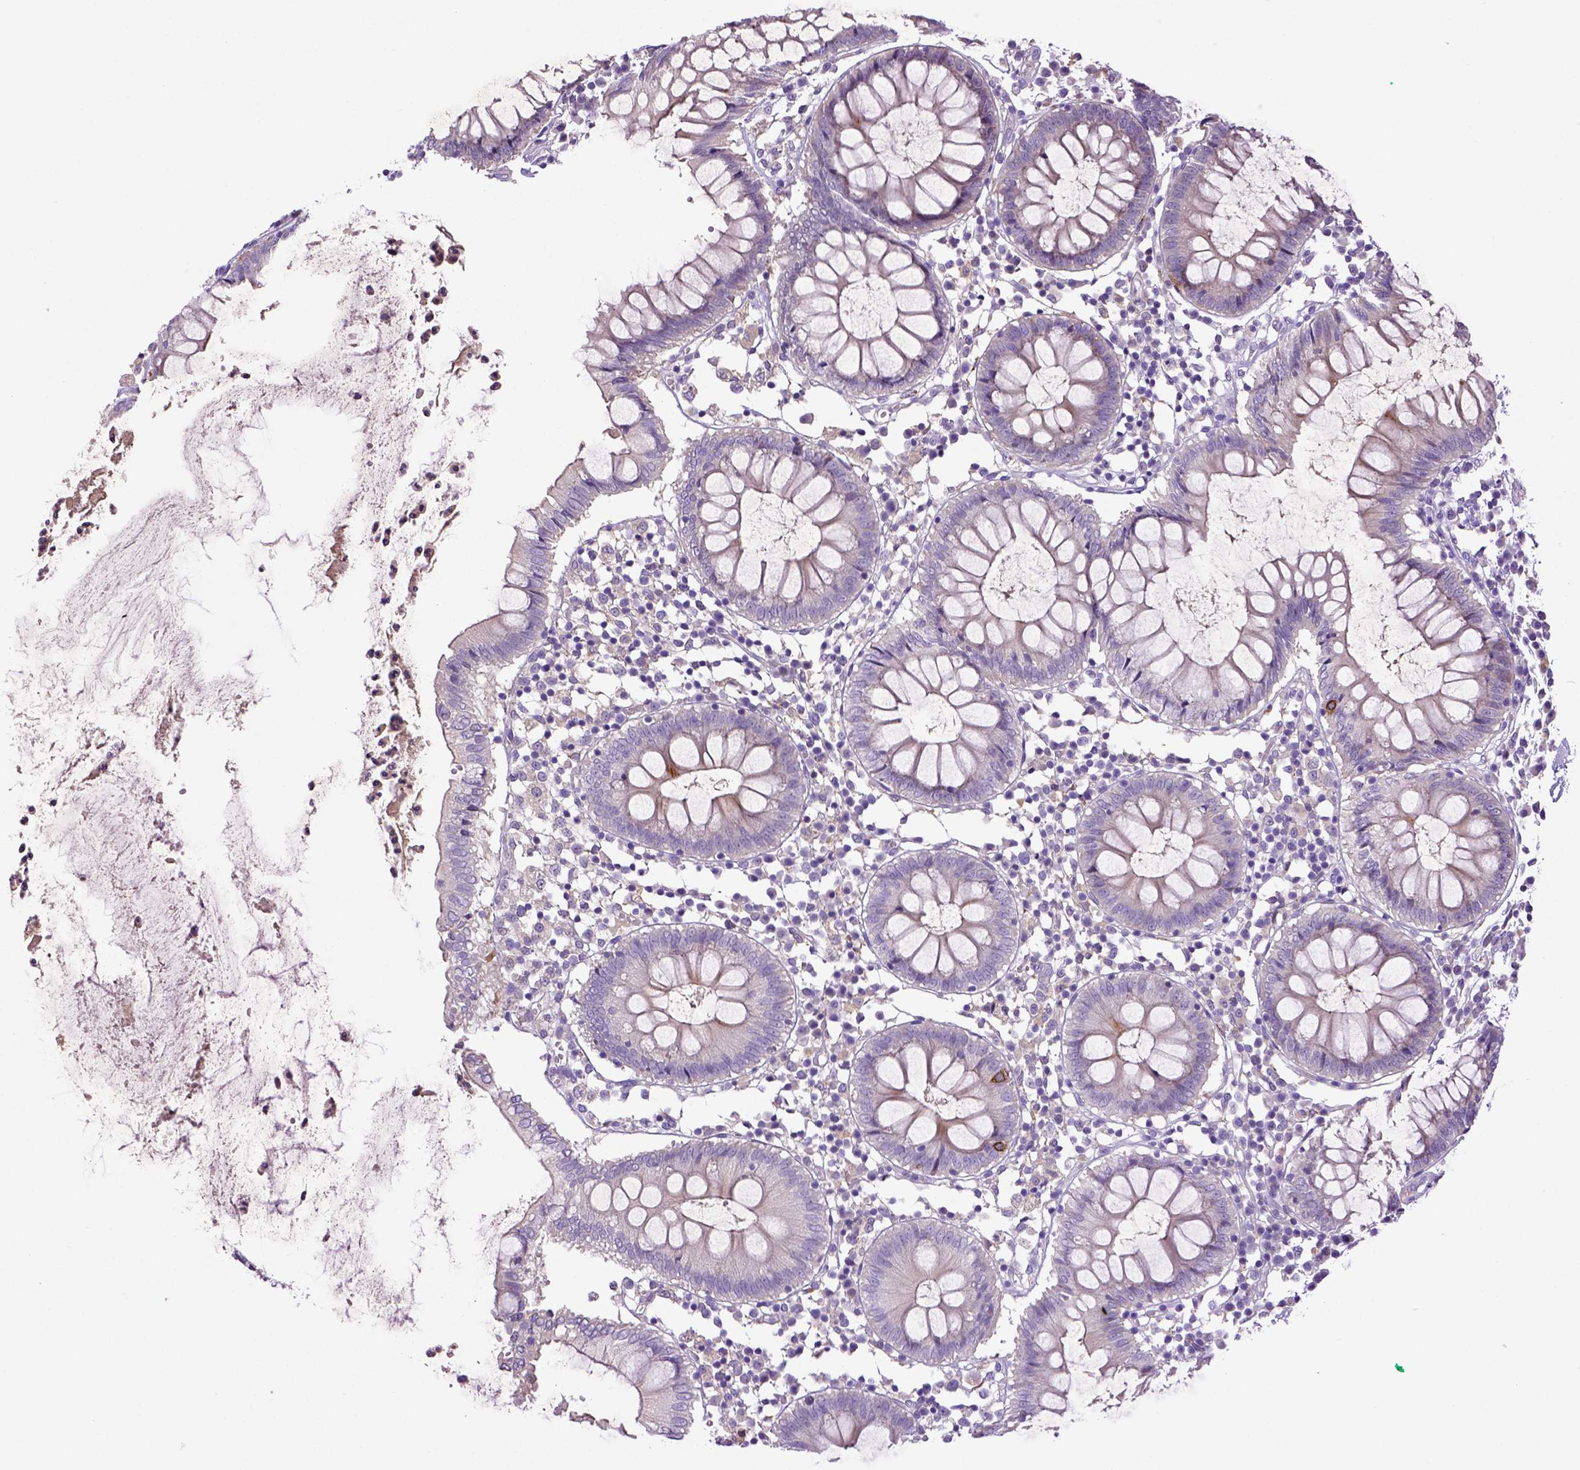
{"staining": {"intensity": "weak", "quantity": ">75%", "location": "cytoplasmic/membranous"}, "tissue": "colon", "cell_type": "Endothelial cells", "image_type": "normal", "snomed": [{"axis": "morphology", "description": "Normal tissue, NOS"}, {"axis": "morphology", "description": "Adenocarcinoma, NOS"}, {"axis": "topography", "description": "Colon"}], "caption": "Weak cytoplasmic/membranous expression is identified in approximately >75% of endothelial cells in unremarkable colon.", "gene": "DEPDC1B", "patient": {"sex": "male", "age": 83}}